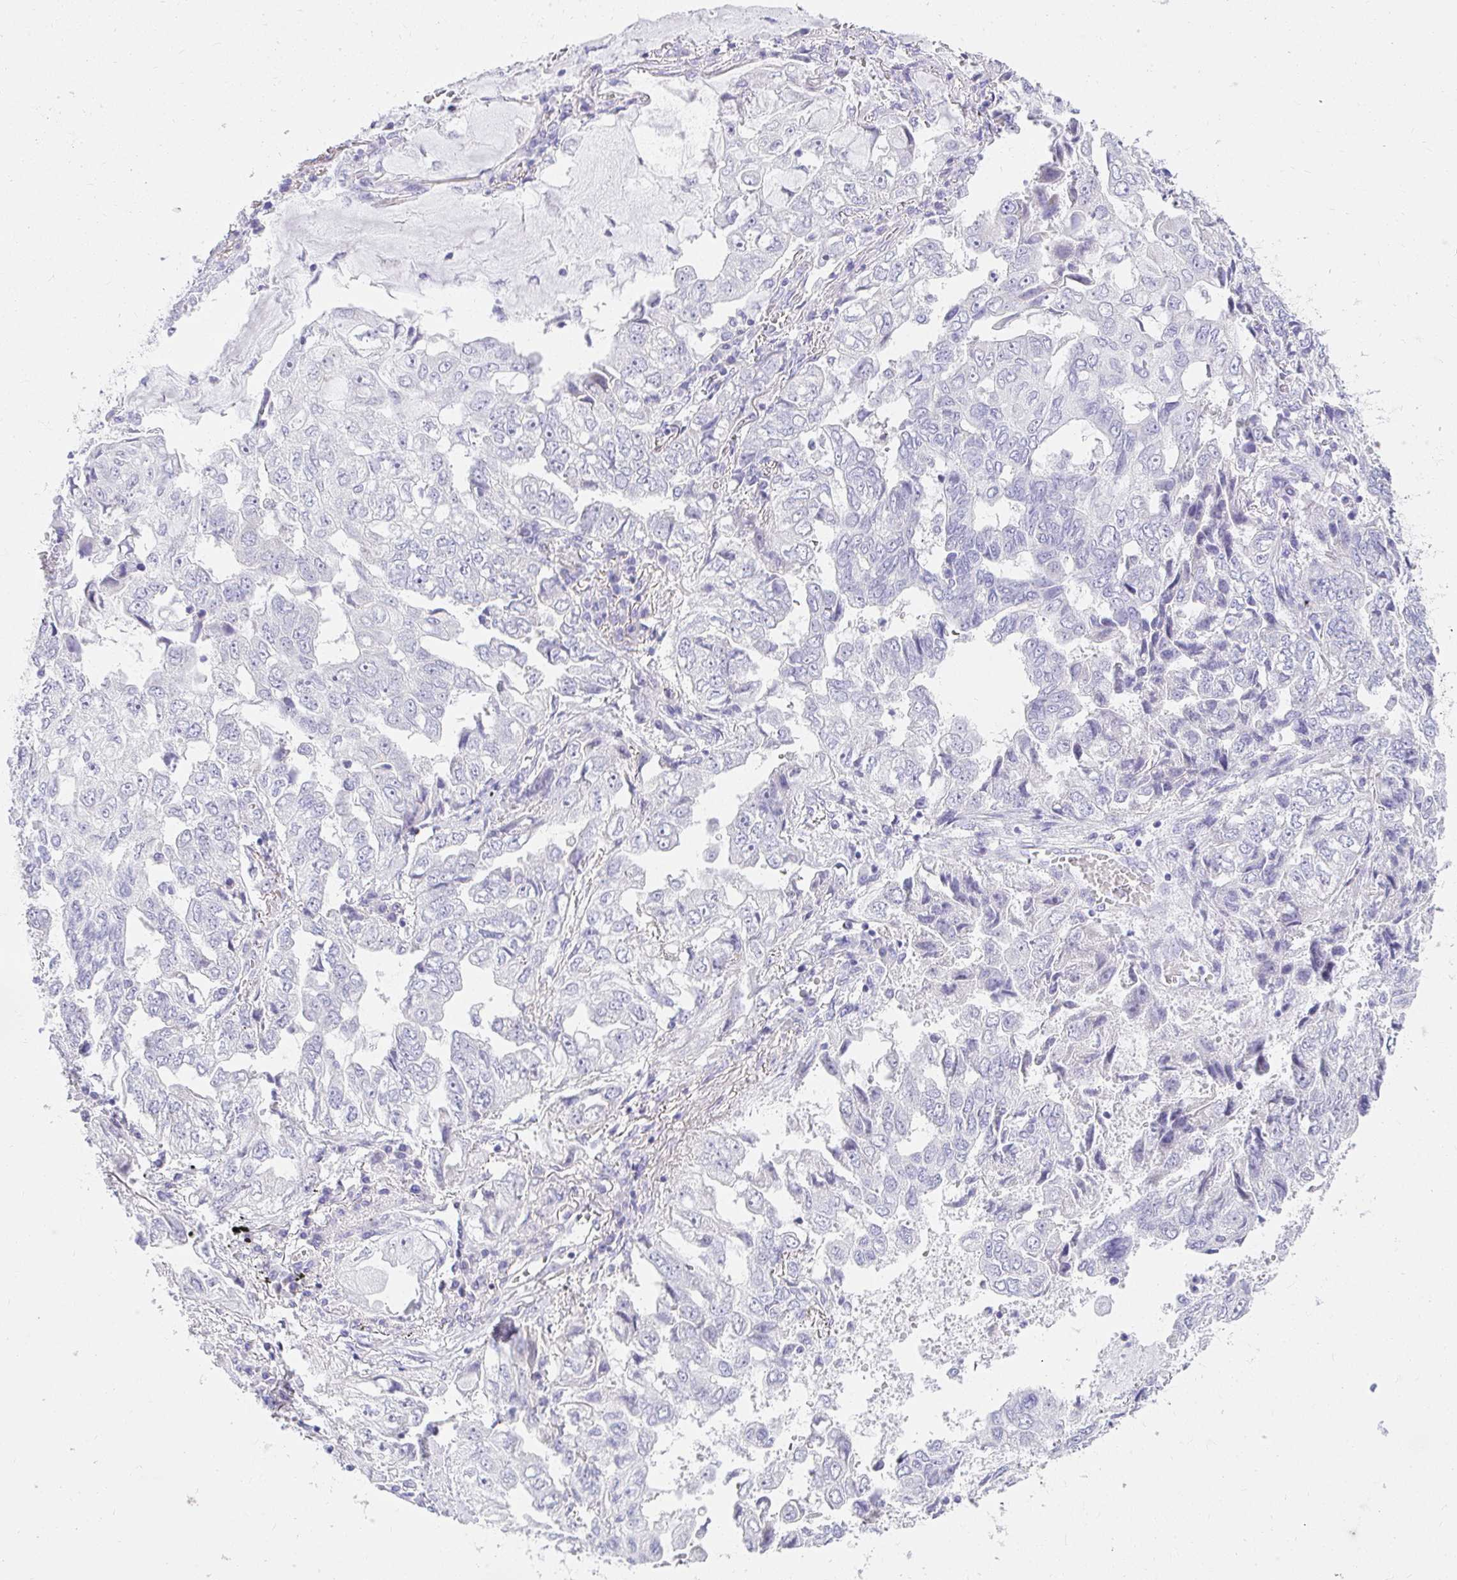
{"staining": {"intensity": "negative", "quantity": "none", "location": "none"}, "tissue": "lung cancer", "cell_type": "Tumor cells", "image_type": "cancer", "snomed": [{"axis": "morphology", "description": "Adenocarcinoma, NOS"}, {"axis": "topography", "description": "Lung"}], "caption": "IHC photomicrograph of neoplastic tissue: human lung cancer stained with DAB reveals no significant protein positivity in tumor cells.", "gene": "VGLL1", "patient": {"sex": "female", "age": 52}}